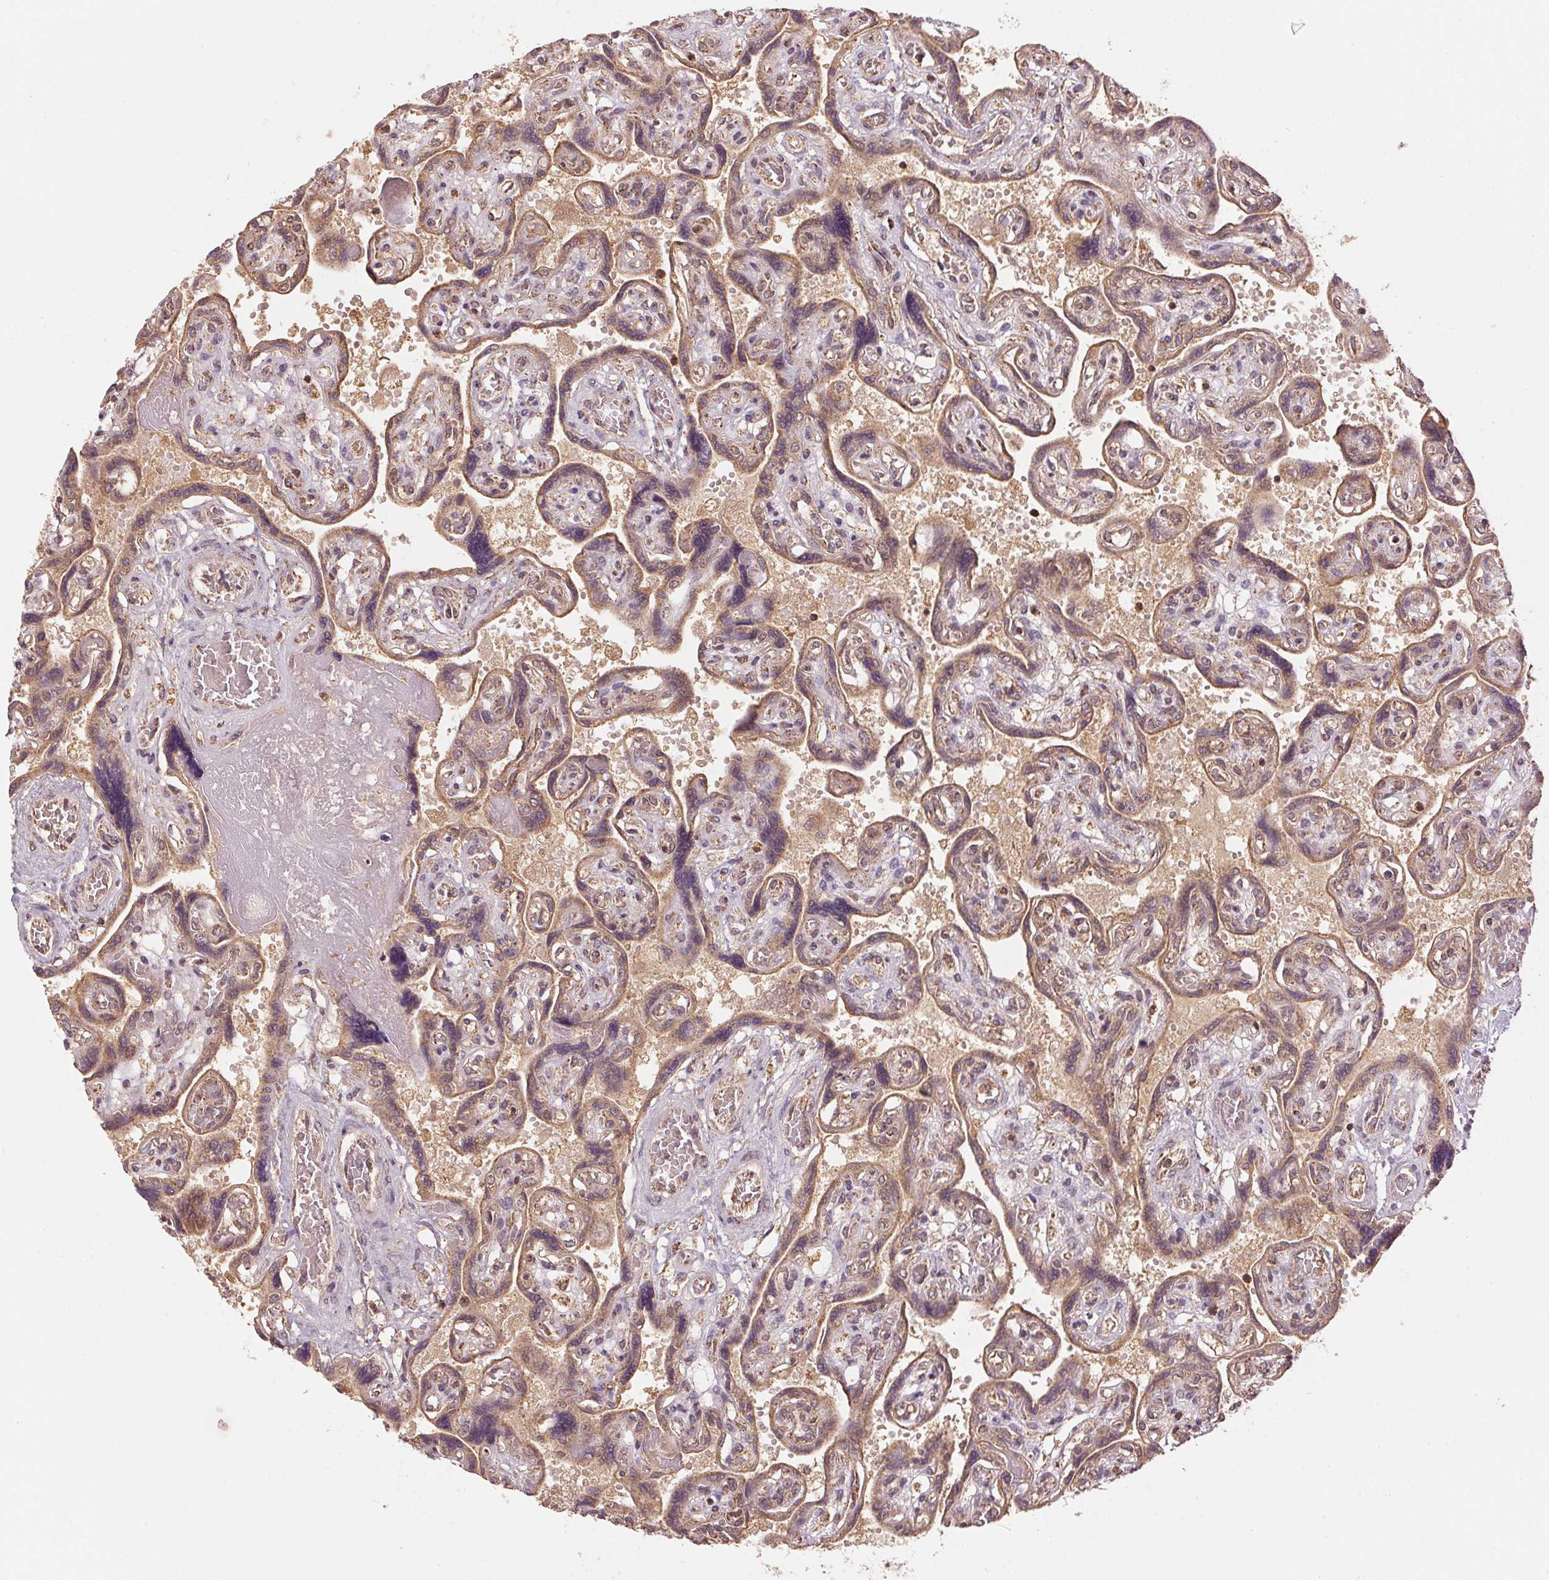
{"staining": {"intensity": "moderate", "quantity": ">75%", "location": "cytoplasmic/membranous"}, "tissue": "placenta", "cell_type": "Decidual cells", "image_type": "normal", "snomed": [{"axis": "morphology", "description": "Normal tissue, NOS"}, {"axis": "topography", "description": "Placenta"}], "caption": "Immunohistochemistry (IHC) staining of normal placenta, which exhibits medium levels of moderate cytoplasmic/membranous positivity in about >75% of decidual cells indicating moderate cytoplasmic/membranous protein expression. The staining was performed using DAB (brown) for protein detection and nuclei were counterstained in hematoxylin (blue).", "gene": "ARHGAP6", "patient": {"sex": "female", "age": 32}}